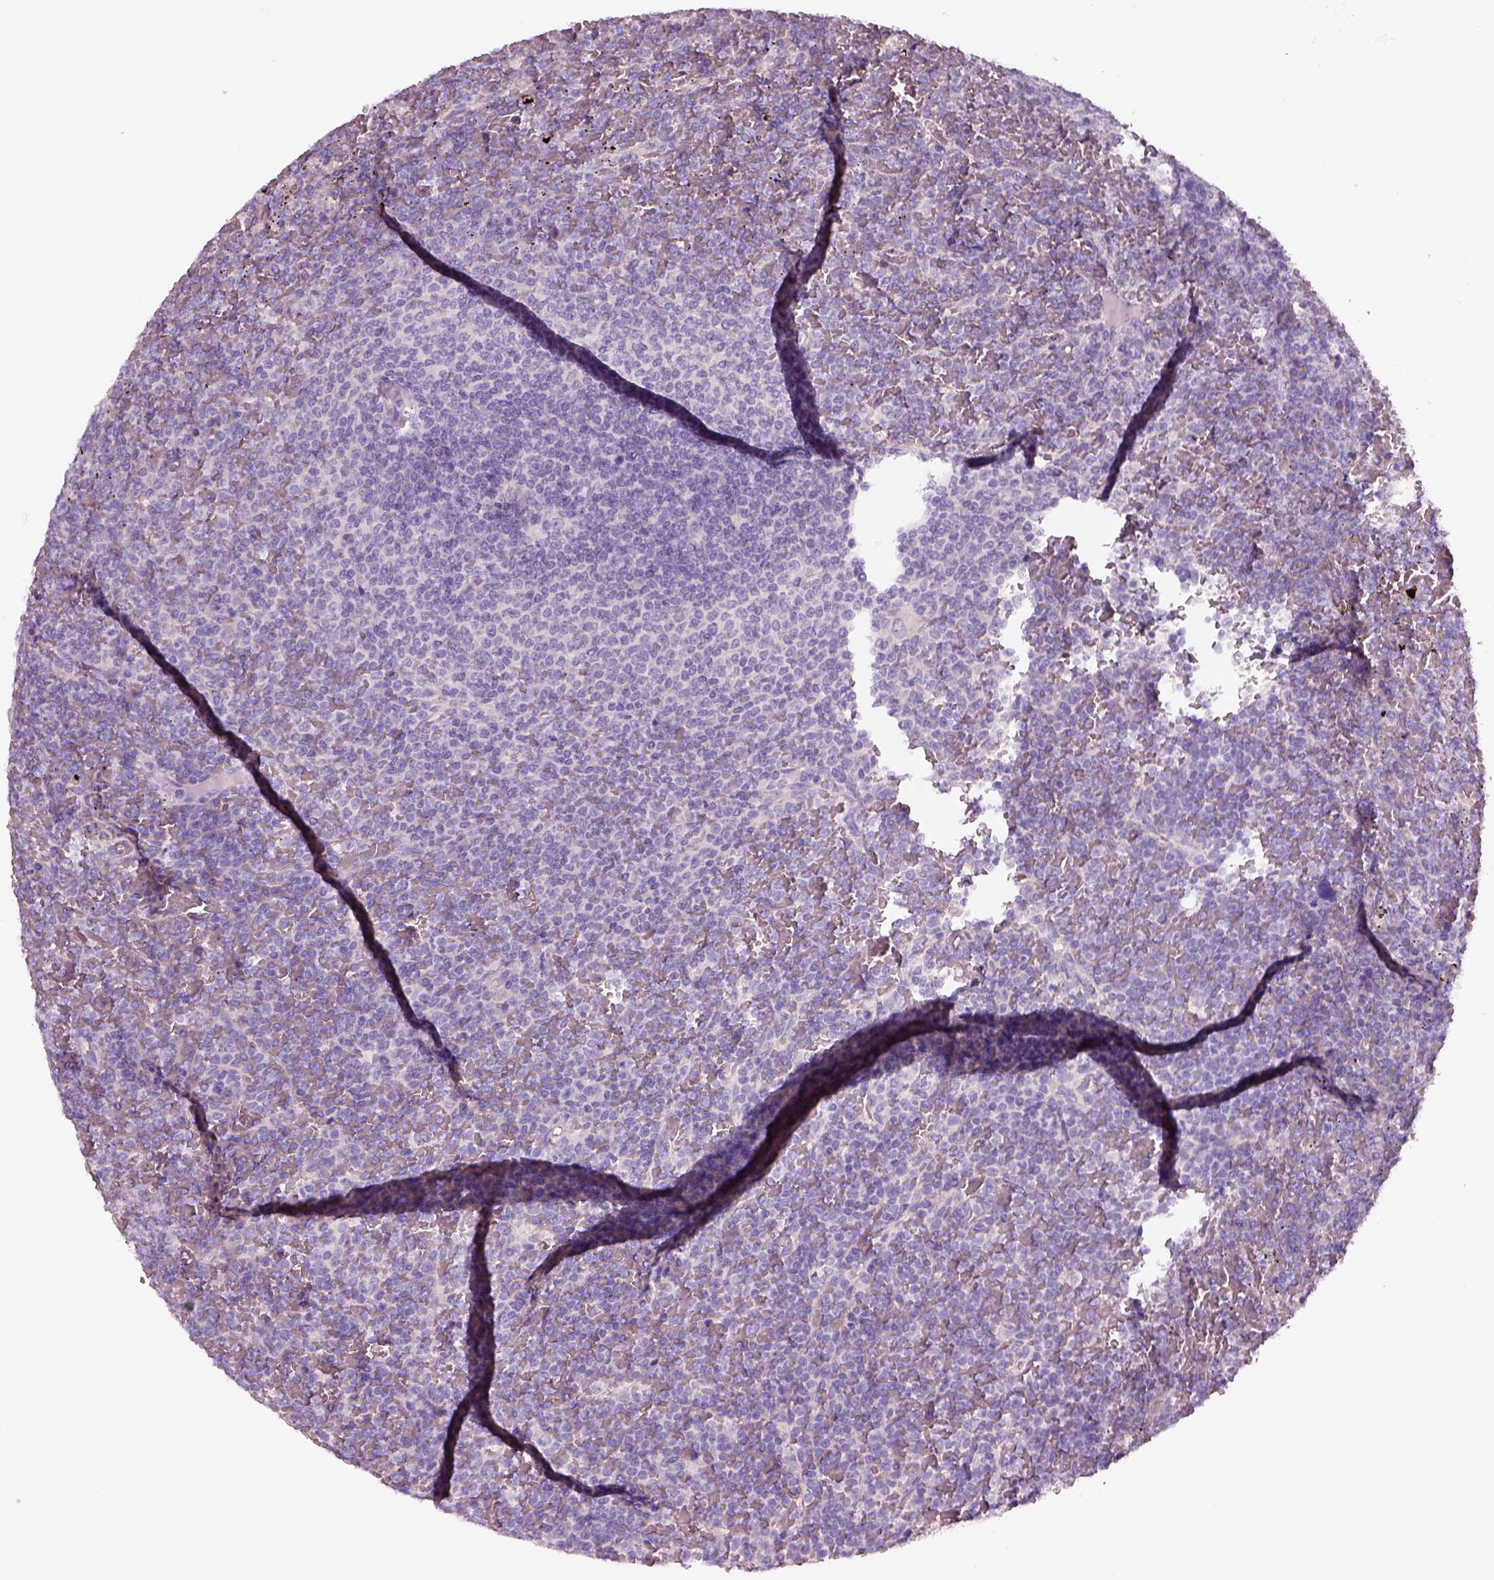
{"staining": {"intensity": "negative", "quantity": "none", "location": "none"}, "tissue": "lymphoma", "cell_type": "Tumor cells", "image_type": "cancer", "snomed": [{"axis": "morphology", "description": "Malignant lymphoma, non-Hodgkin's type, Low grade"}, {"axis": "topography", "description": "Spleen"}], "caption": "Protein analysis of low-grade malignant lymphoma, non-Hodgkin's type demonstrates no significant positivity in tumor cells. (DAB immunohistochemistry visualized using brightfield microscopy, high magnification).", "gene": "ELSPBP1", "patient": {"sex": "female", "age": 77}}